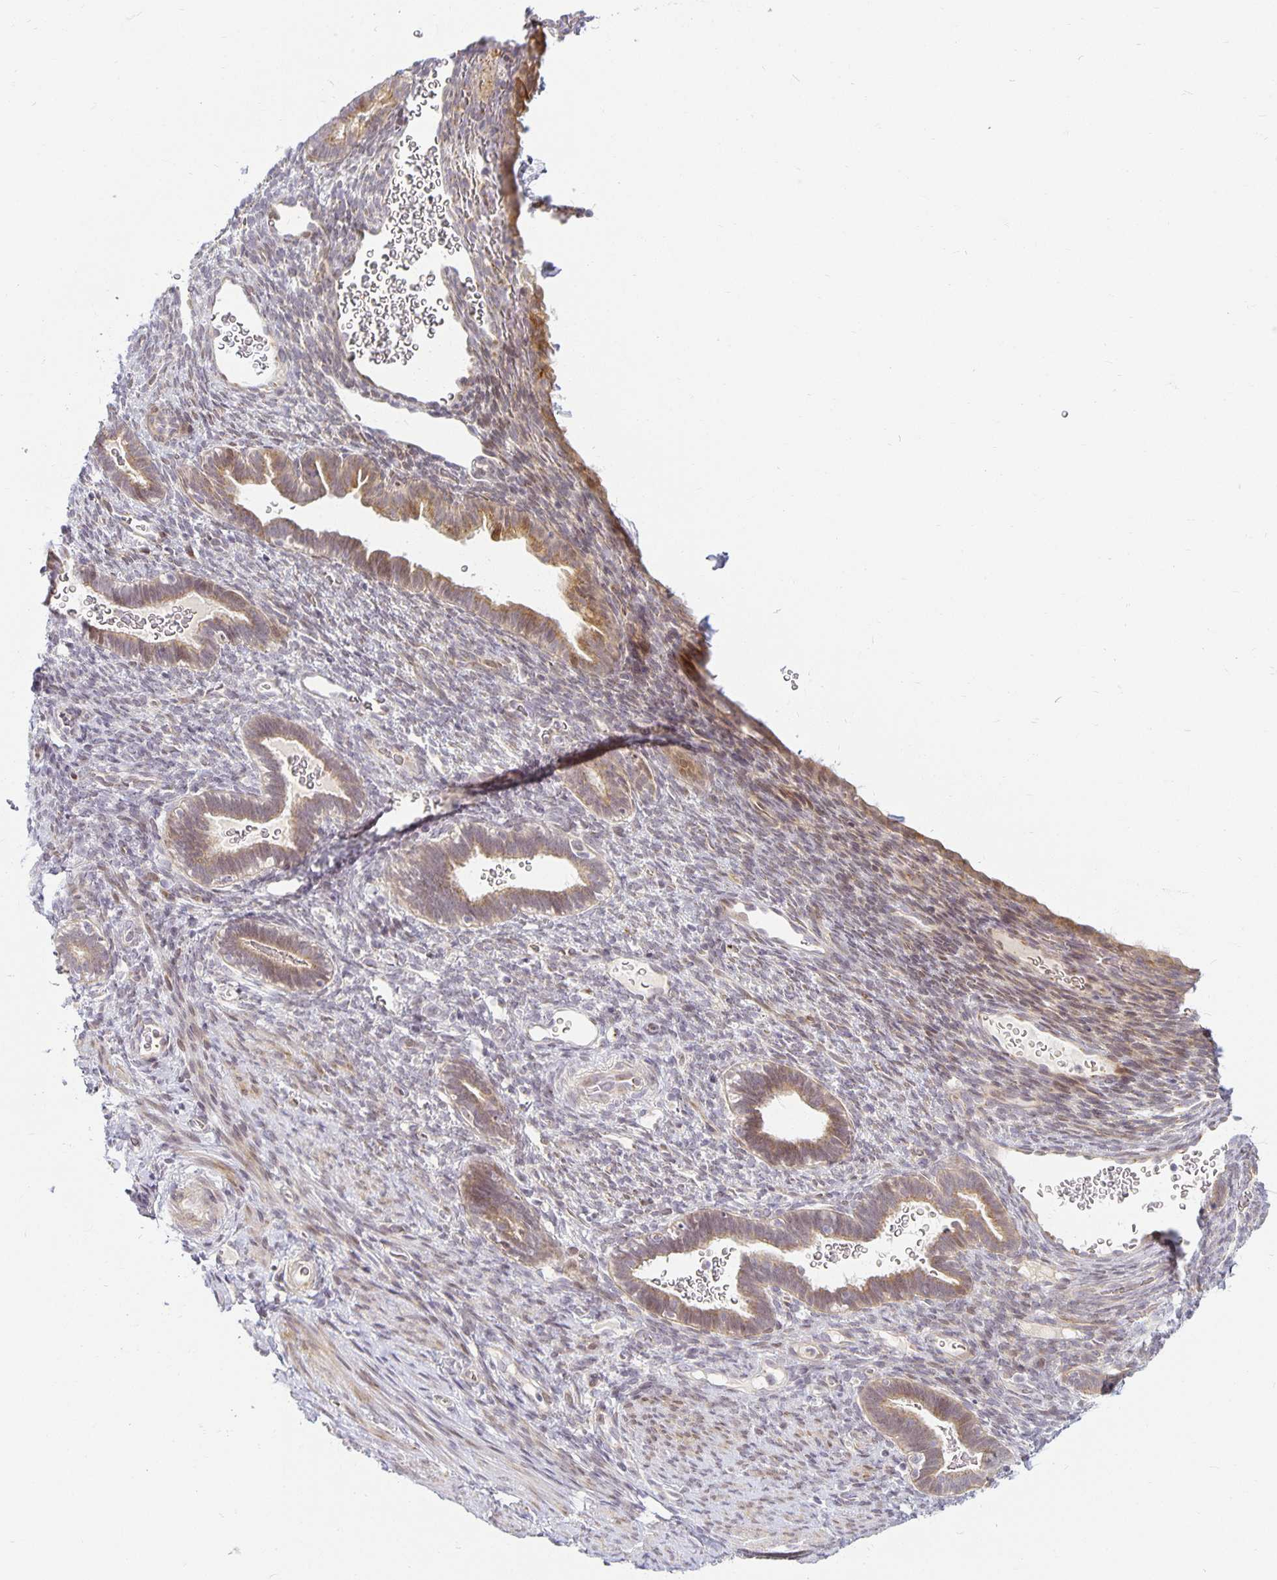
{"staining": {"intensity": "weak", "quantity": "<25%", "location": "nuclear"}, "tissue": "endometrium", "cell_type": "Cells in endometrial stroma", "image_type": "normal", "snomed": [{"axis": "morphology", "description": "Normal tissue, NOS"}, {"axis": "topography", "description": "Endometrium"}], "caption": "Human endometrium stained for a protein using immunohistochemistry demonstrates no staining in cells in endometrial stroma.", "gene": "EHF", "patient": {"sex": "female", "age": 34}}